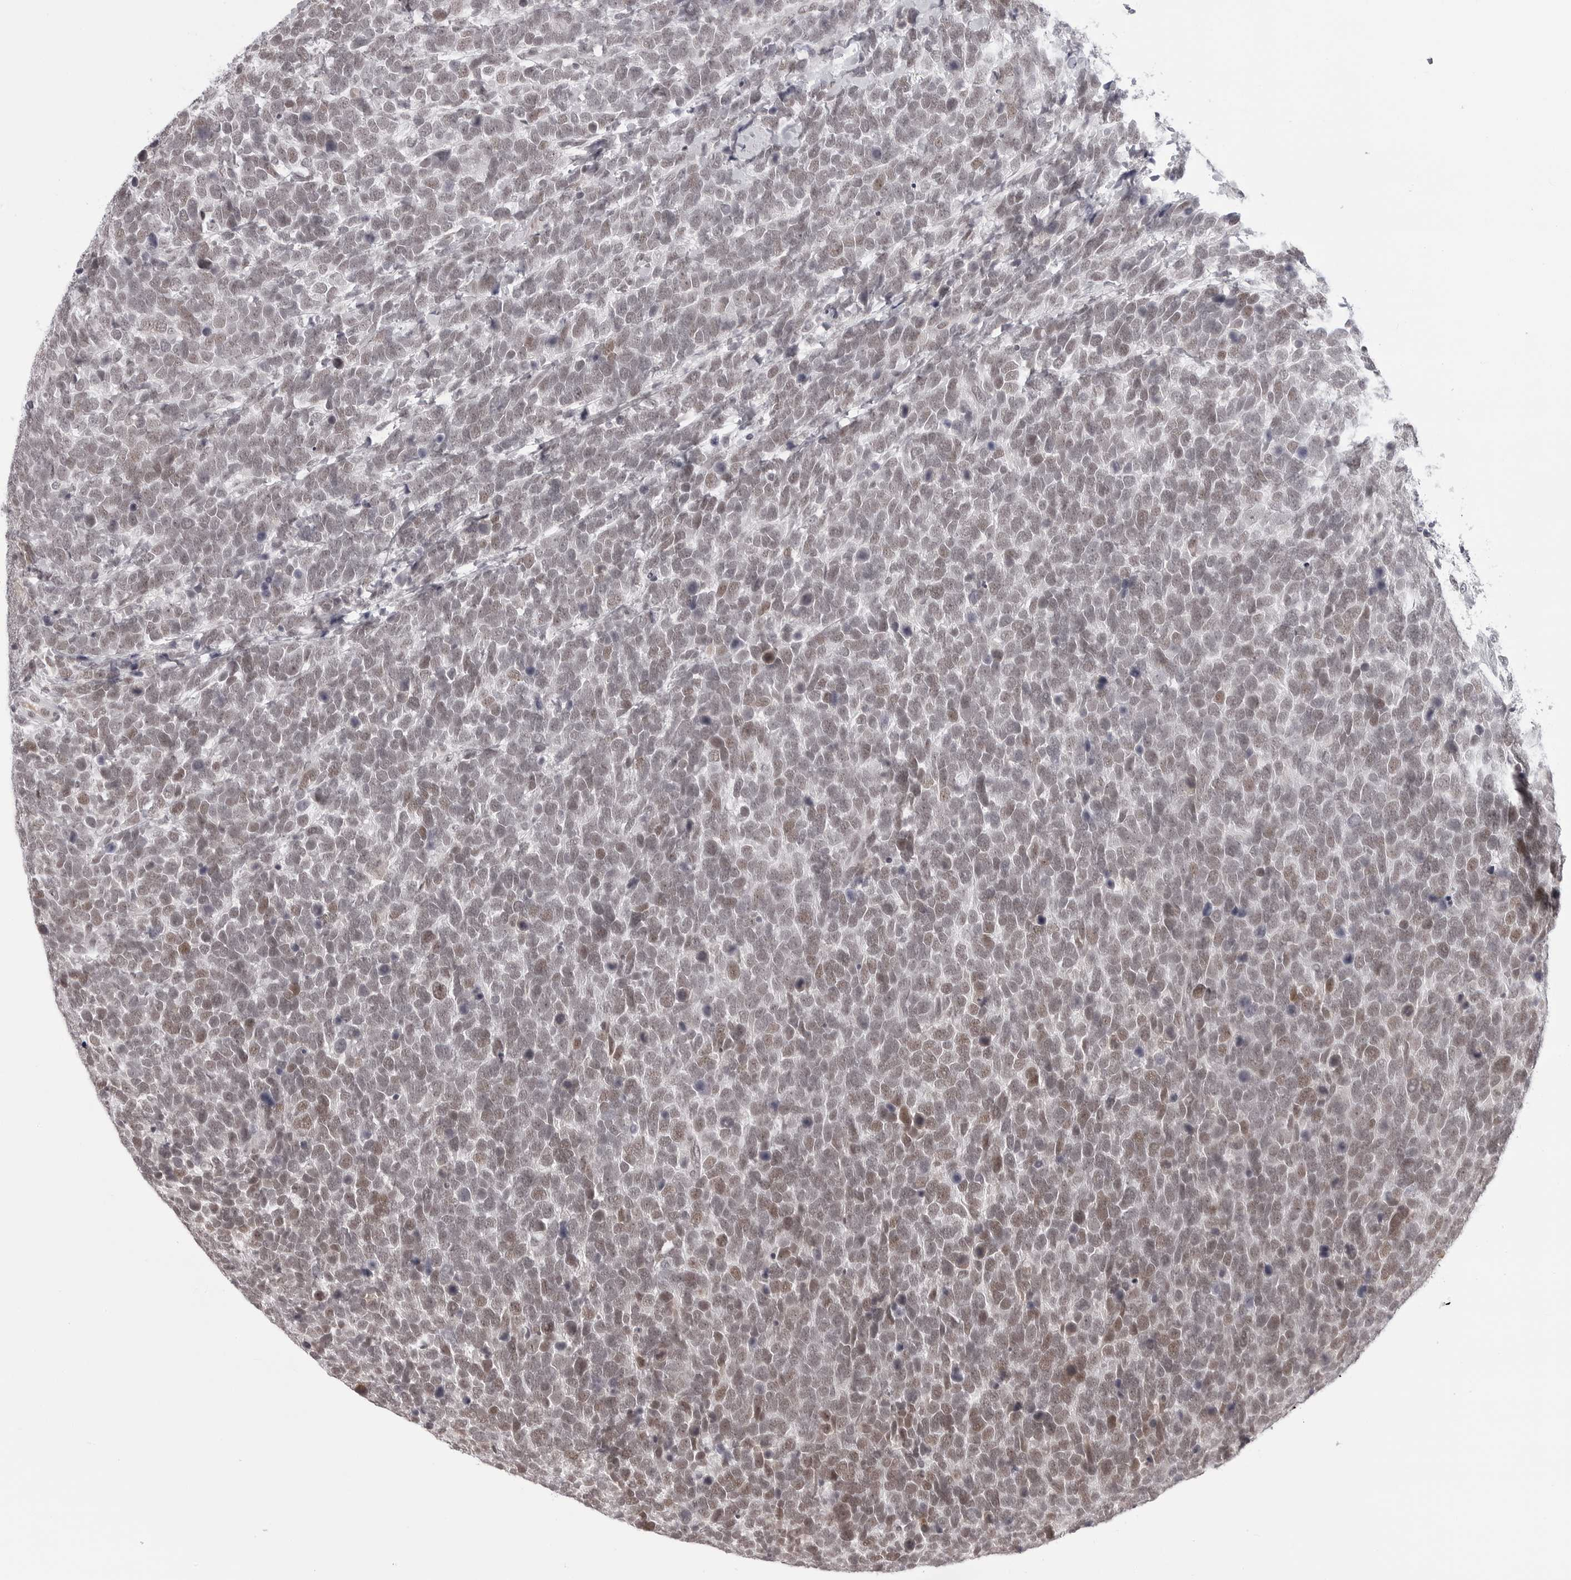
{"staining": {"intensity": "moderate", "quantity": "25%-75%", "location": "nuclear"}, "tissue": "urothelial cancer", "cell_type": "Tumor cells", "image_type": "cancer", "snomed": [{"axis": "morphology", "description": "Urothelial carcinoma, High grade"}, {"axis": "topography", "description": "Urinary bladder"}], "caption": "Moderate nuclear protein positivity is seen in about 25%-75% of tumor cells in urothelial cancer.", "gene": "PHF3", "patient": {"sex": "female", "age": 82}}